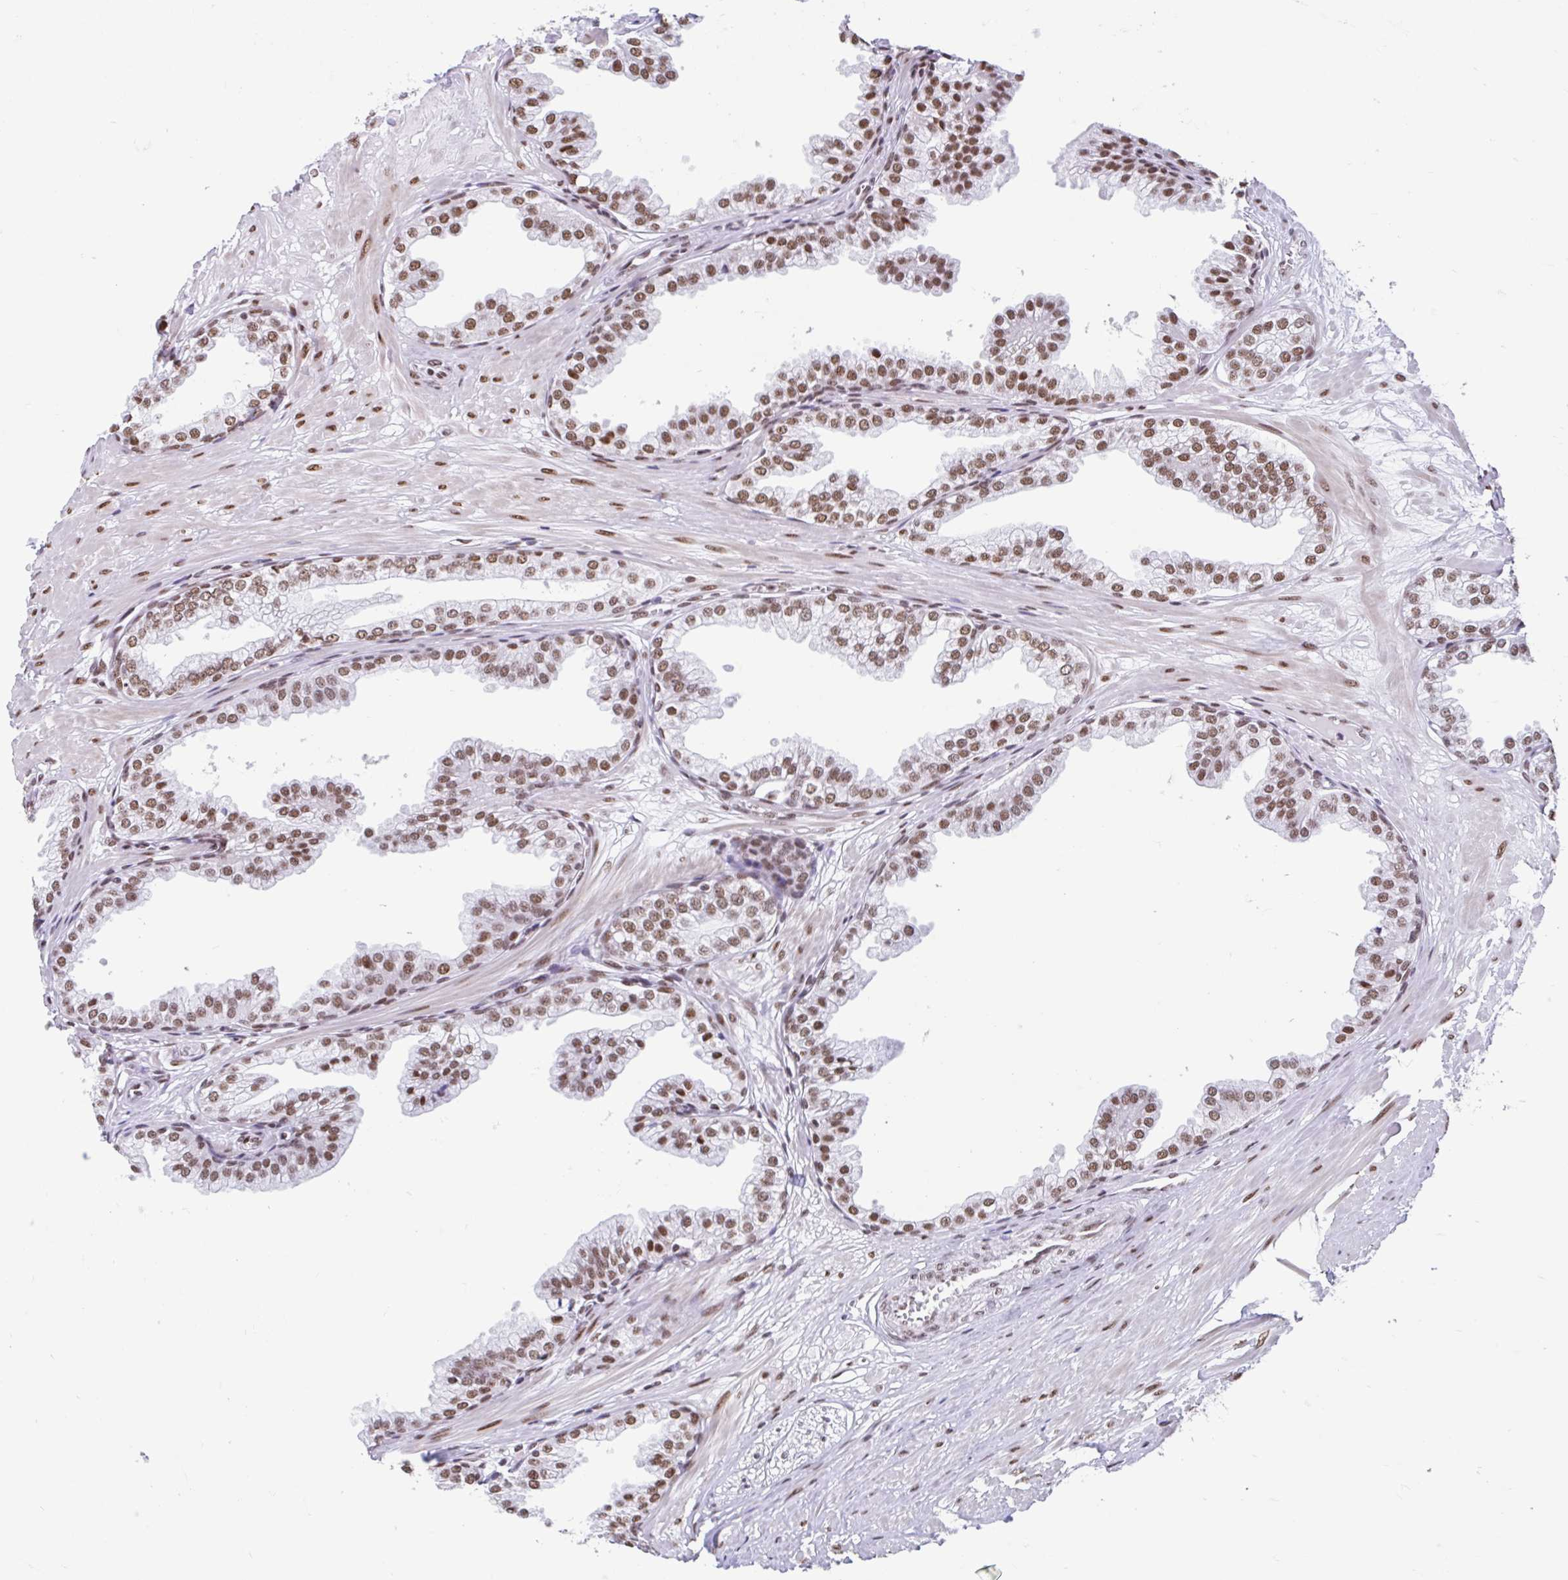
{"staining": {"intensity": "strong", "quantity": "25%-75%", "location": "nuclear"}, "tissue": "prostate", "cell_type": "Glandular cells", "image_type": "normal", "snomed": [{"axis": "morphology", "description": "Normal tissue, NOS"}, {"axis": "topography", "description": "Prostate"}, {"axis": "topography", "description": "Peripheral nerve tissue"}], "caption": "Immunohistochemistry histopathology image of benign prostate: human prostate stained using immunohistochemistry demonstrates high levels of strong protein expression localized specifically in the nuclear of glandular cells, appearing as a nuclear brown color.", "gene": "KHDRBS1", "patient": {"sex": "male", "age": 55}}